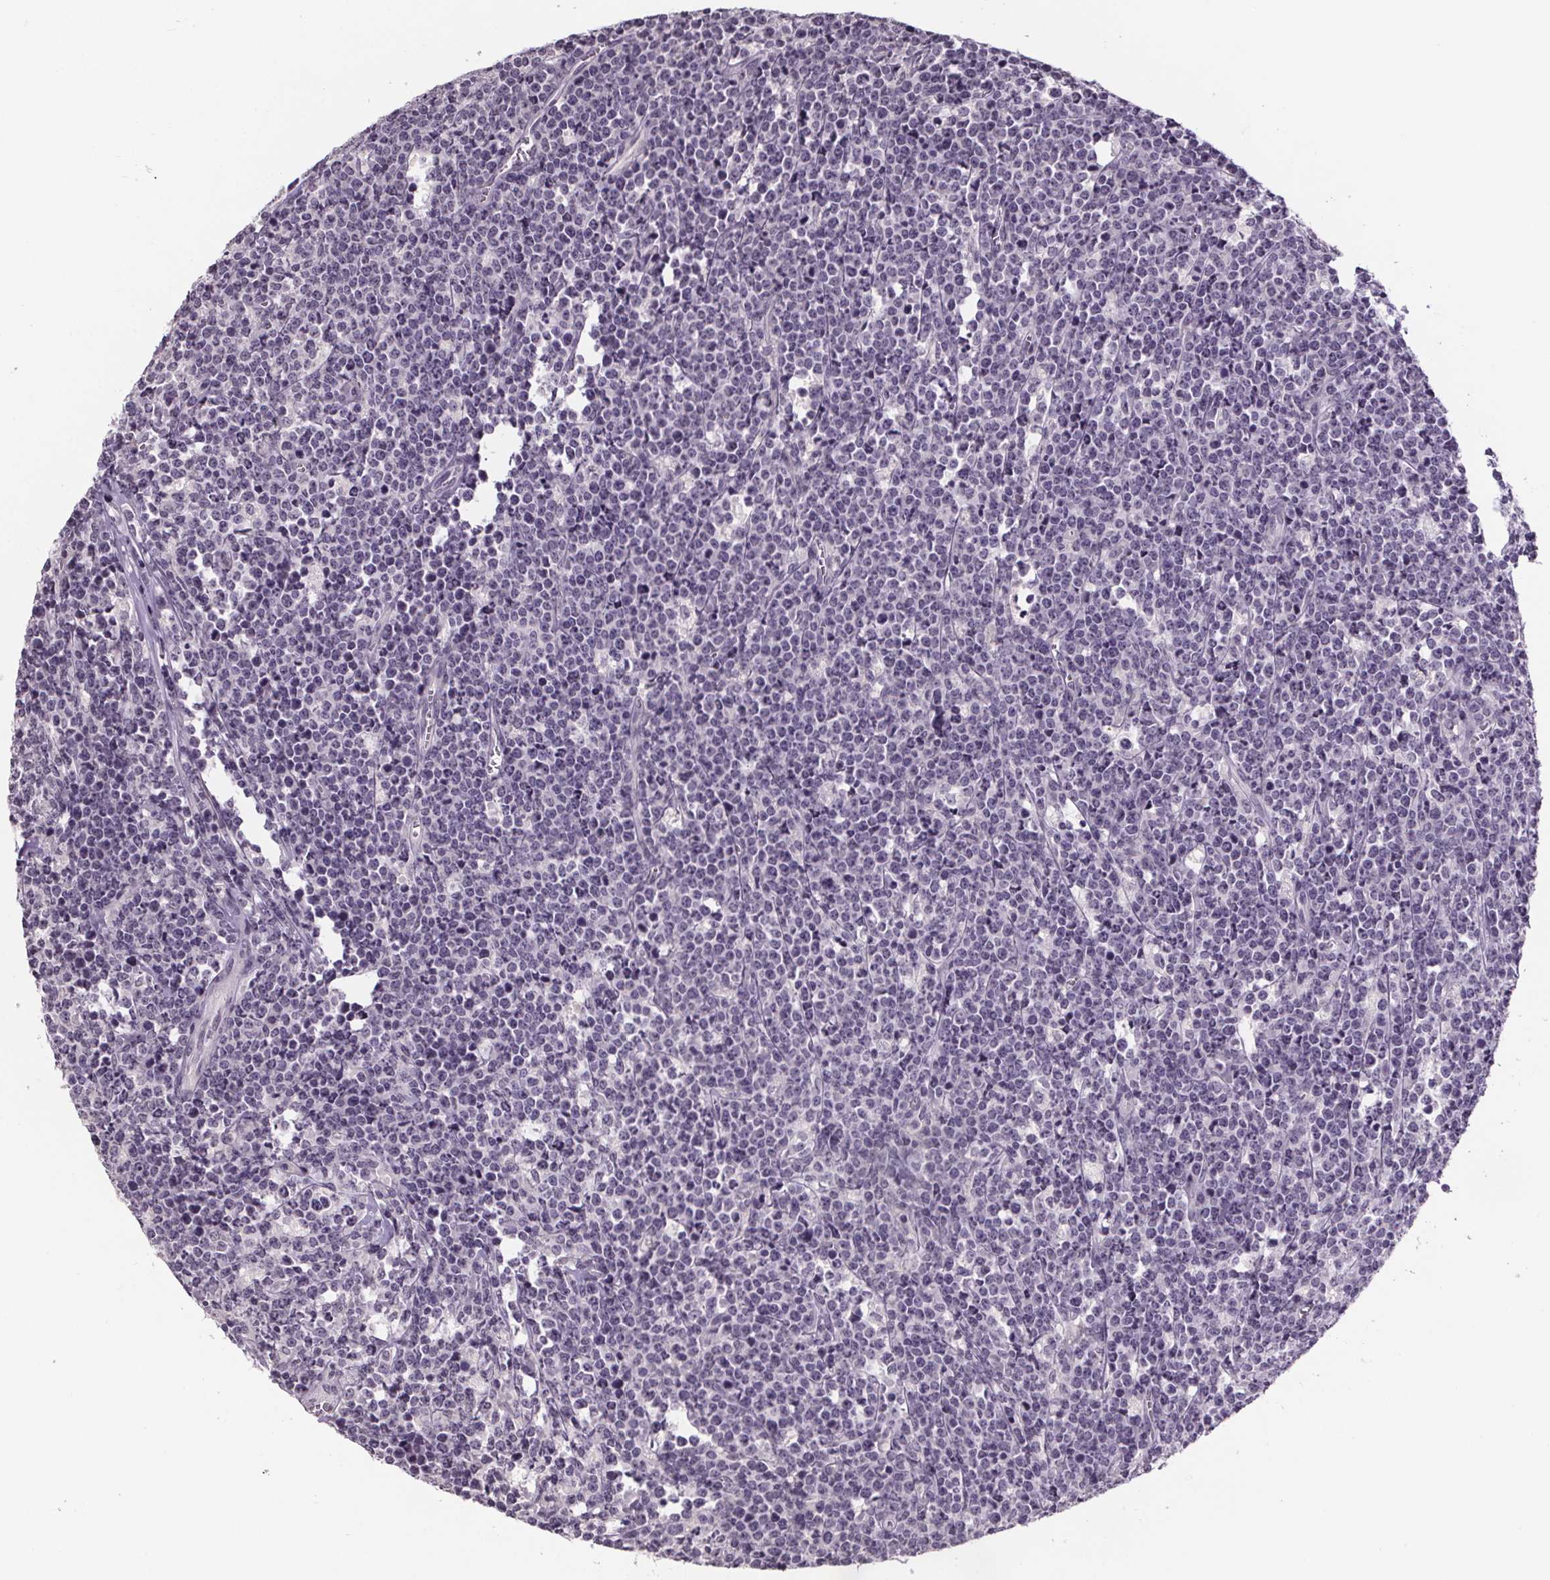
{"staining": {"intensity": "negative", "quantity": "none", "location": "none"}, "tissue": "lymphoma", "cell_type": "Tumor cells", "image_type": "cancer", "snomed": [{"axis": "morphology", "description": "Malignant lymphoma, non-Hodgkin's type, High grade"}, {"axis": "topography", "description": "Small intestine"}], "caption": "An IHC histopathology image of malignant lymphoma, non-Hodgkin's type (high-grade) is shown. There is no staining in tumor cells of malignant lymphoma, non-Hodgkin's type (high-grade). (IHC, brightfield microscopy, high magnification).", "gene": "NKX6-1", "patient": {"sex": "female", "age": 56}}